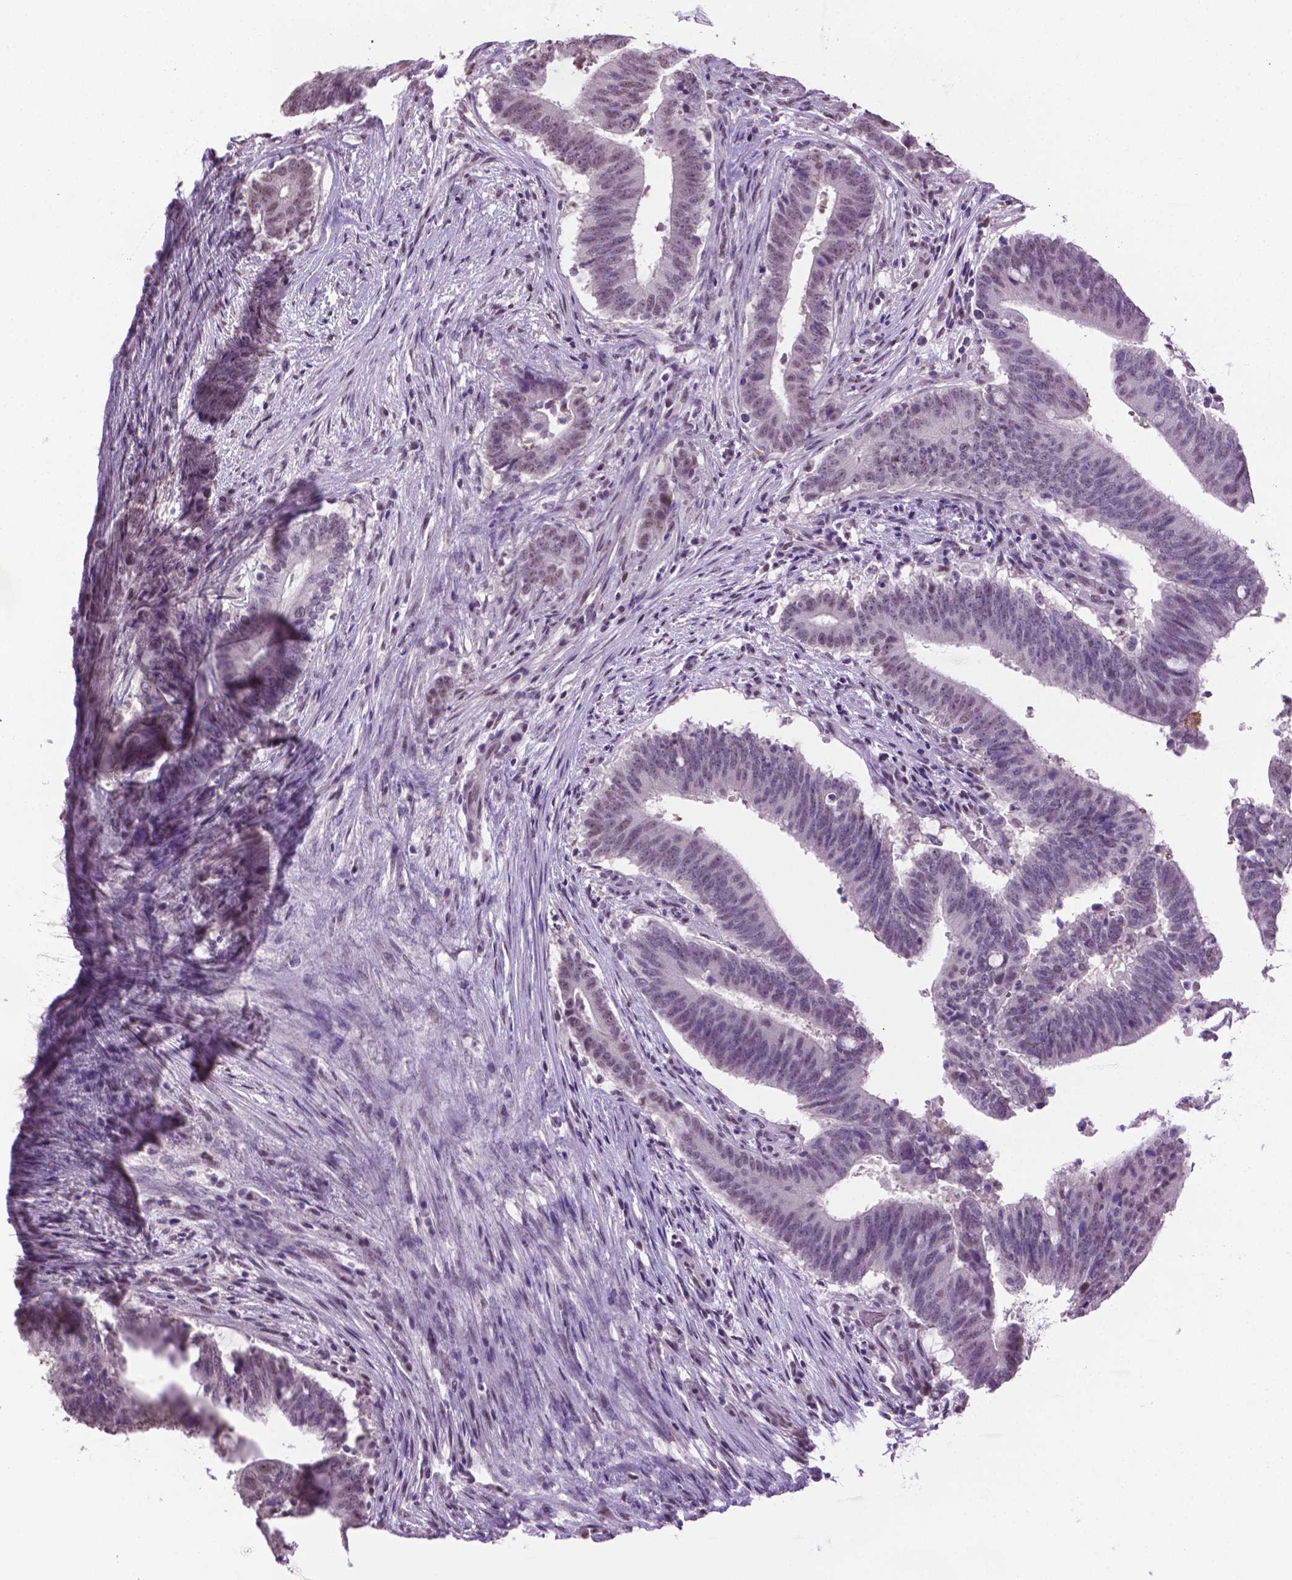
{"staining": {"intensity": "weak", "quantity": "<25%", "location": "nuclear"}, "tissue": "colorectal cancer", "cell_type": "Tumor cells", "image_type": "cancer", "snomed": [{"axis": "morphology", "description": "Adenocarcinoma, NOS"}, {"axis": "topography", "description": "Colon"}], "caption": "Tumor cells show no significant expression in colorectal adenocarcinoma. (DAB immunohistochemistry visualized using brightfield microscopy, high magnification).", "gene": "ABI2", "patient": {"sex": "female", "age": 43}}